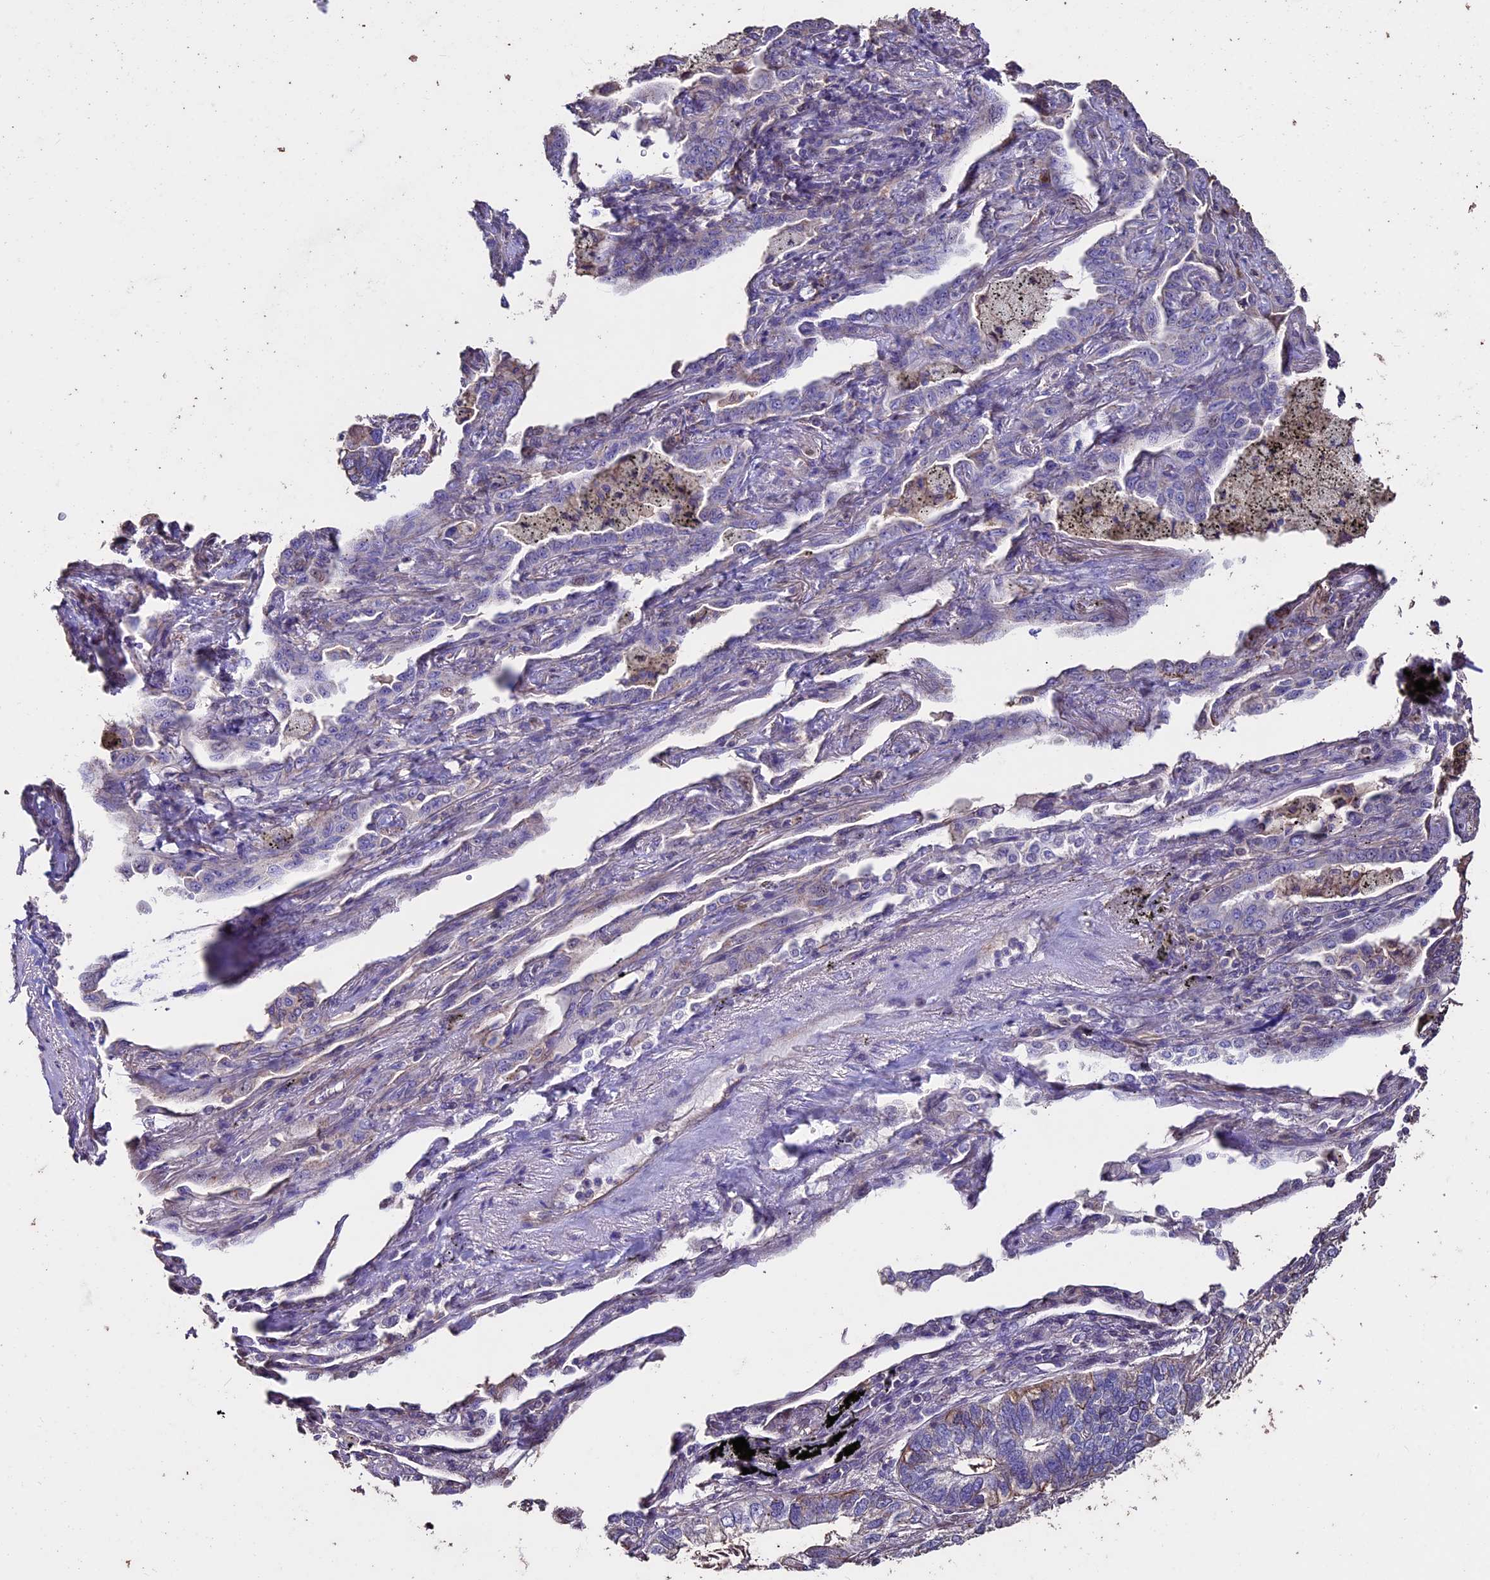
{"staining": {"intensity": "negative", "quantity": "none", "location": "none"}, "tissue": "lung cancer", "cell_type": "Tumor cells", "image_type": "cancer", "snomed": [{"axis": "morphology", "description": "Adenocarcinoma, NOS"}, {"axis": "topography", "description": "Lung"}], "caption": "IHC micrograph of neoplastic tissue: human lung cancer stained with DAB (3,3'-diaminobenzidine) exhibits no significant protein expression in tumor cells.", "gene": "USB1", "patient": {"sex": "male", "age": 67}}